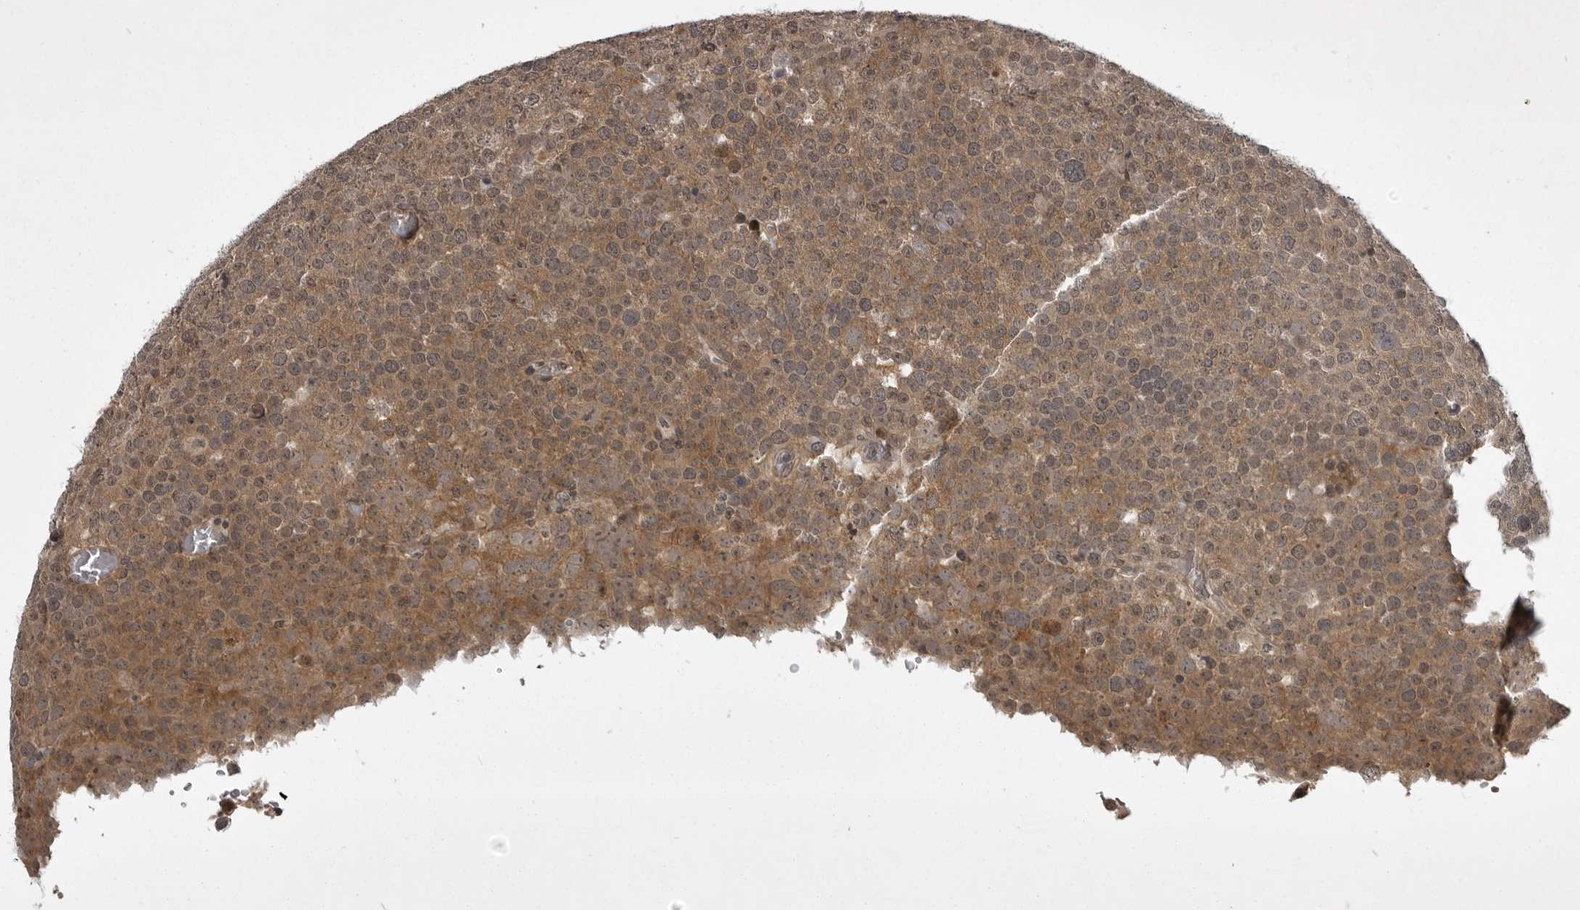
{"staining": {"intensity": "moderate", "quantity": ">75%", "location": "cytoplasmic/membranous"}, "tissue": "testis cancer", "cell_type": "Tumor cells", "image_type": "cancer", "snomed": [{"axis": "morphology", "description": "Seminoma, NOS"}, {"axis": "topography", "description": "Testis"}], "caption": "A histopathology image of testis cancer stained for a protein reveals moderate cytoplasmic/membranous brown staining in tumor cells. Using DAB (3,3'-diaminobenzidine) (brown) and hematoxylin (blue) stains, captured at high magnification using brightfield microscopy.", "gene": "SNX16", "patient": {"sex": "male", "age": 71}}